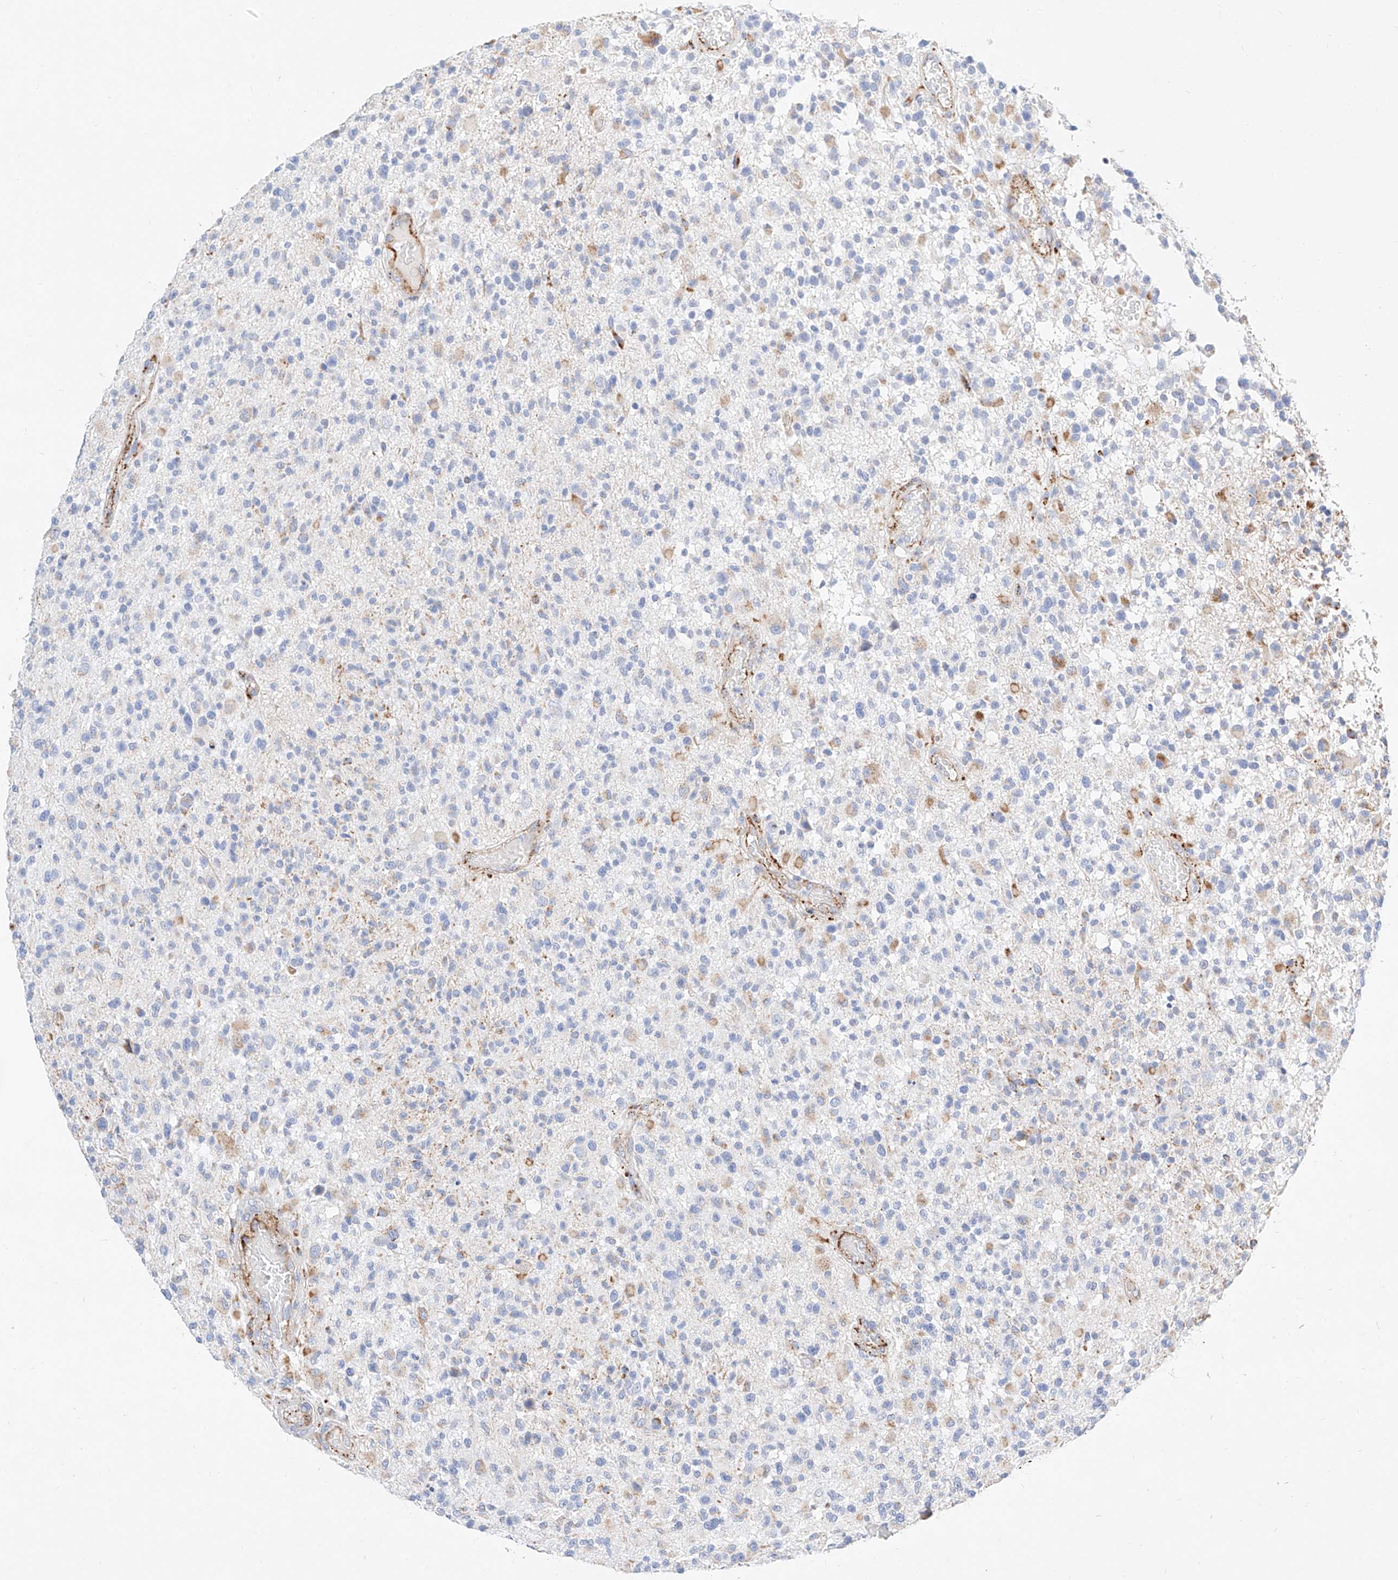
{"staining": {"intensity": "negative", "quantity": "none", "location": "none"}, "tissue": "glioma", "cell_type": "Tumor cells", "image_type": "cancer", "snomed": [{"axis": "morphology", "description": "Glioma, malignant, High grade"}, {"axis": "morphology", "description": "Glioblastoma, NOS"}, {"axis": "topography", "description": "Brain"}], "caption": "Tumor cells are negative for protein expression in human glioblastoma.", "gene": "C6orf62", "patient": {"sex": "male", "age": 60}}